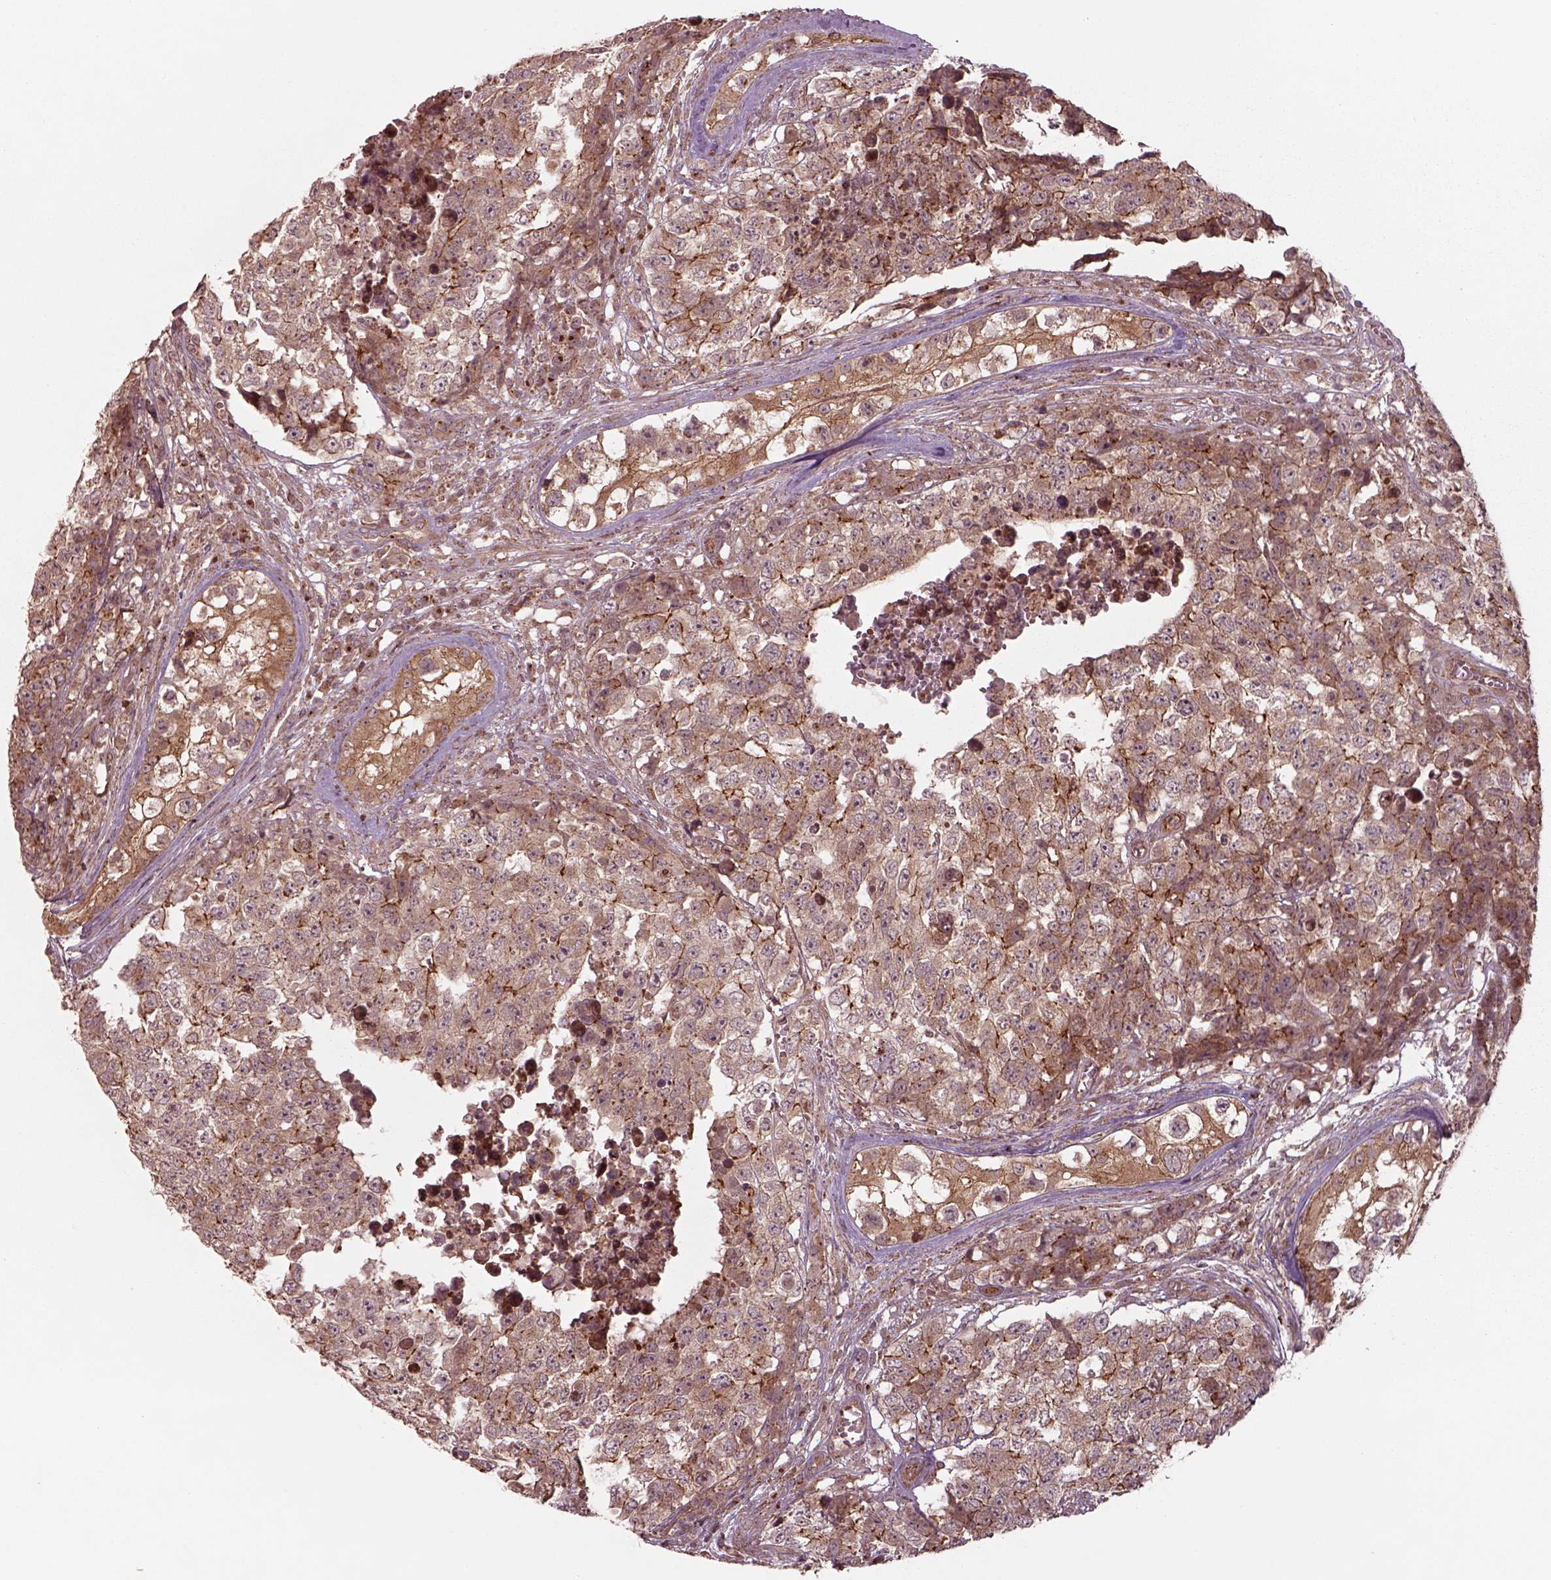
{"staining": {"intensity": "moderate", "quantity": ">75%", "location": "cytoplasmic/membranous"}, "tissue": "testis cancer", "cell_type": "Tumor cells", "image_type": "cancer", "snomed": [{"axis": "morphology", "description": "Carcinoma, Embryonal, NOS"}, {"axis": "topography", "description": "Testis"}], "caption": "Protein expression analysis of embryonal carcinoma (testis) displays moderate cytoplasmic/membranous staining in about >75% of tumor cells.", "gene": "CHMP3", "patient": {"sex": "male", "age": 23}}